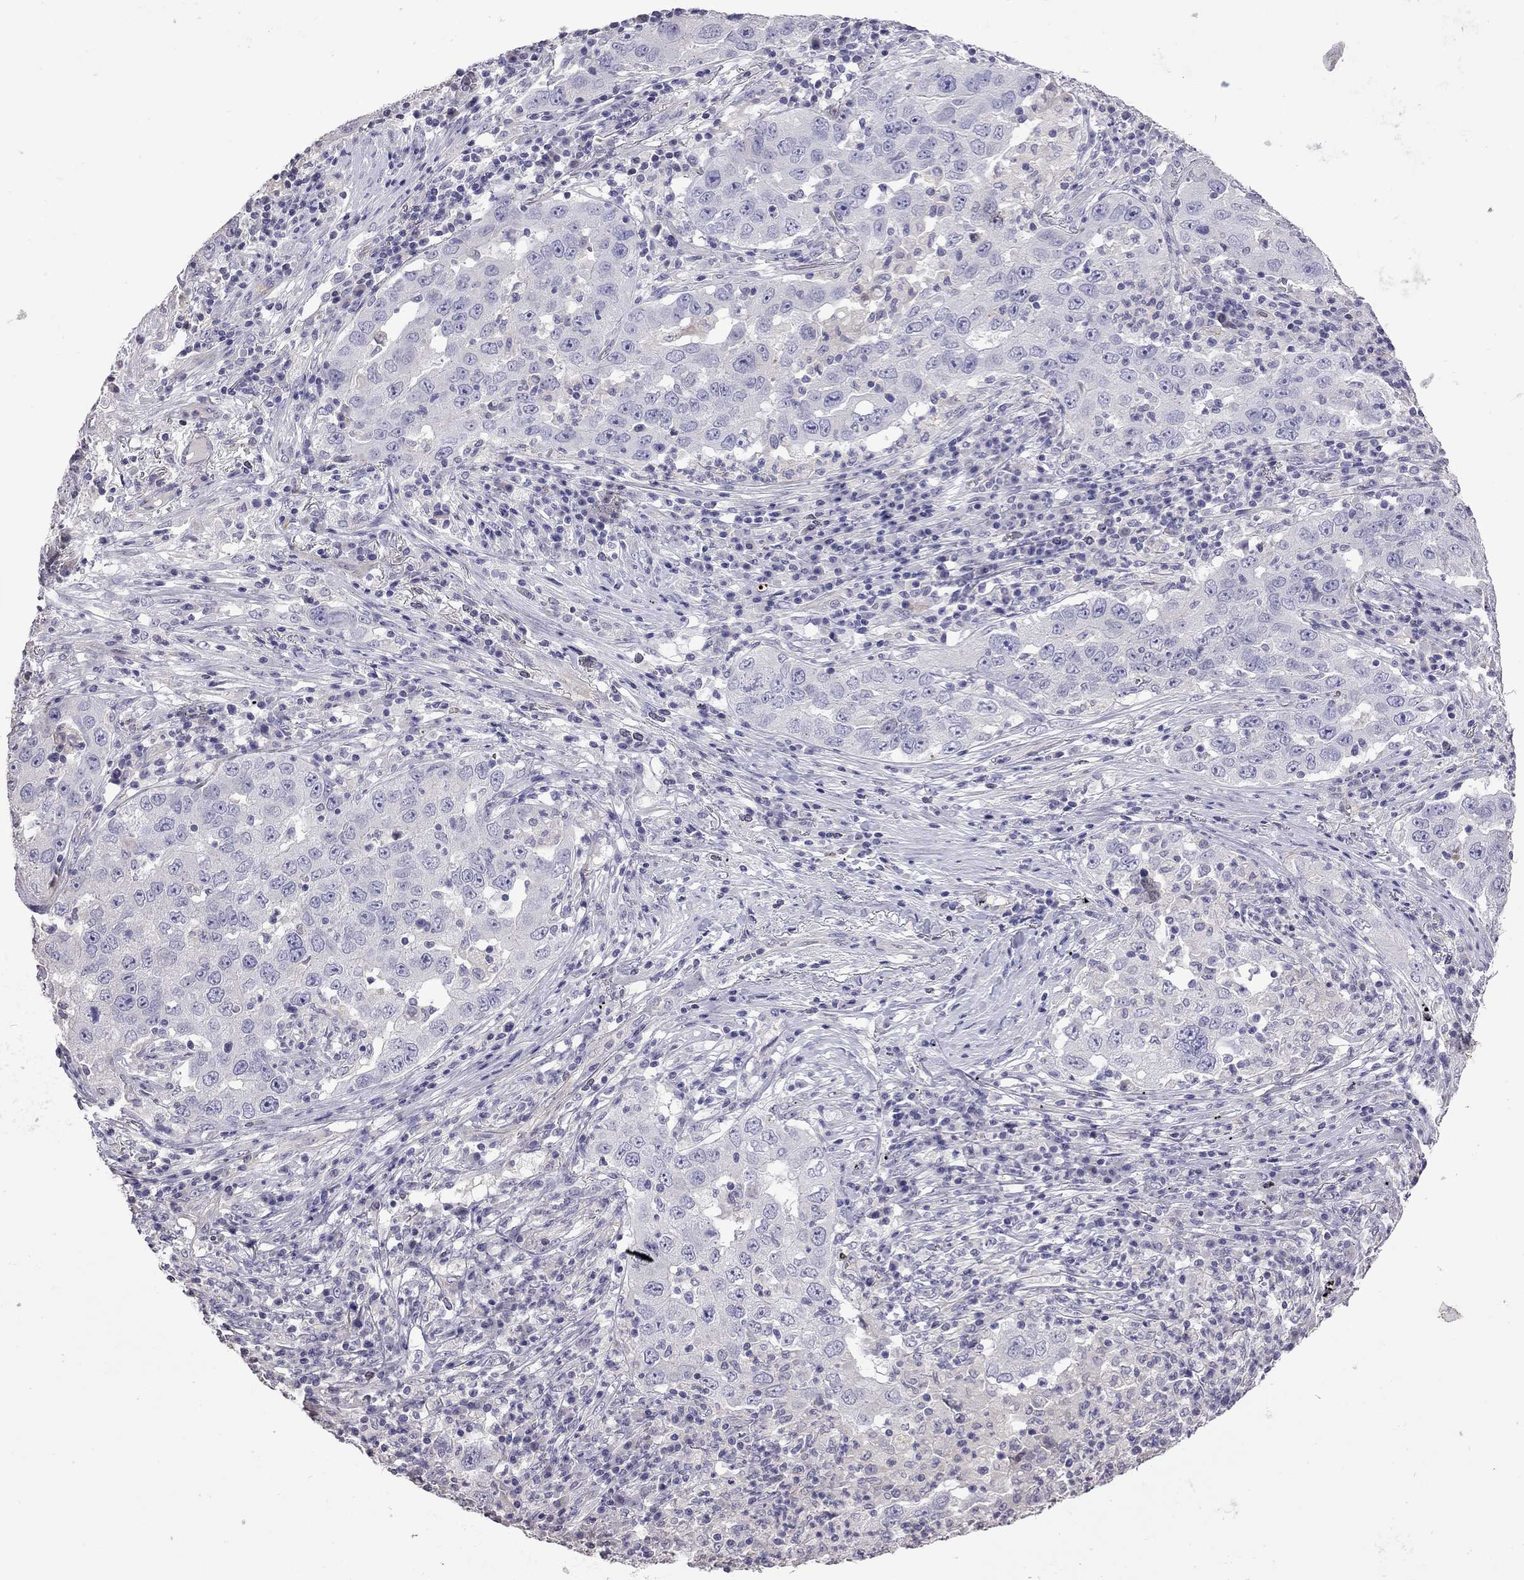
{"staining": {"intensity": "negative", "quantity": "none", "location": "none"}, "tissue": "lung cancer", "cell_type": "Tumor cells", "image_type": "cancer", "snomed": [{"axis": "morphology", "description": "Adenocarcinoma, NOS"}, {"axis": "topography", "description": "Lung"}], "caption": "Lung adenocarcinoma was stained to show a protein in brown. There is no significant positivity in tumor cells.", "gene": "FEZ1", "patient": {"sex": "male", "age": 73}}